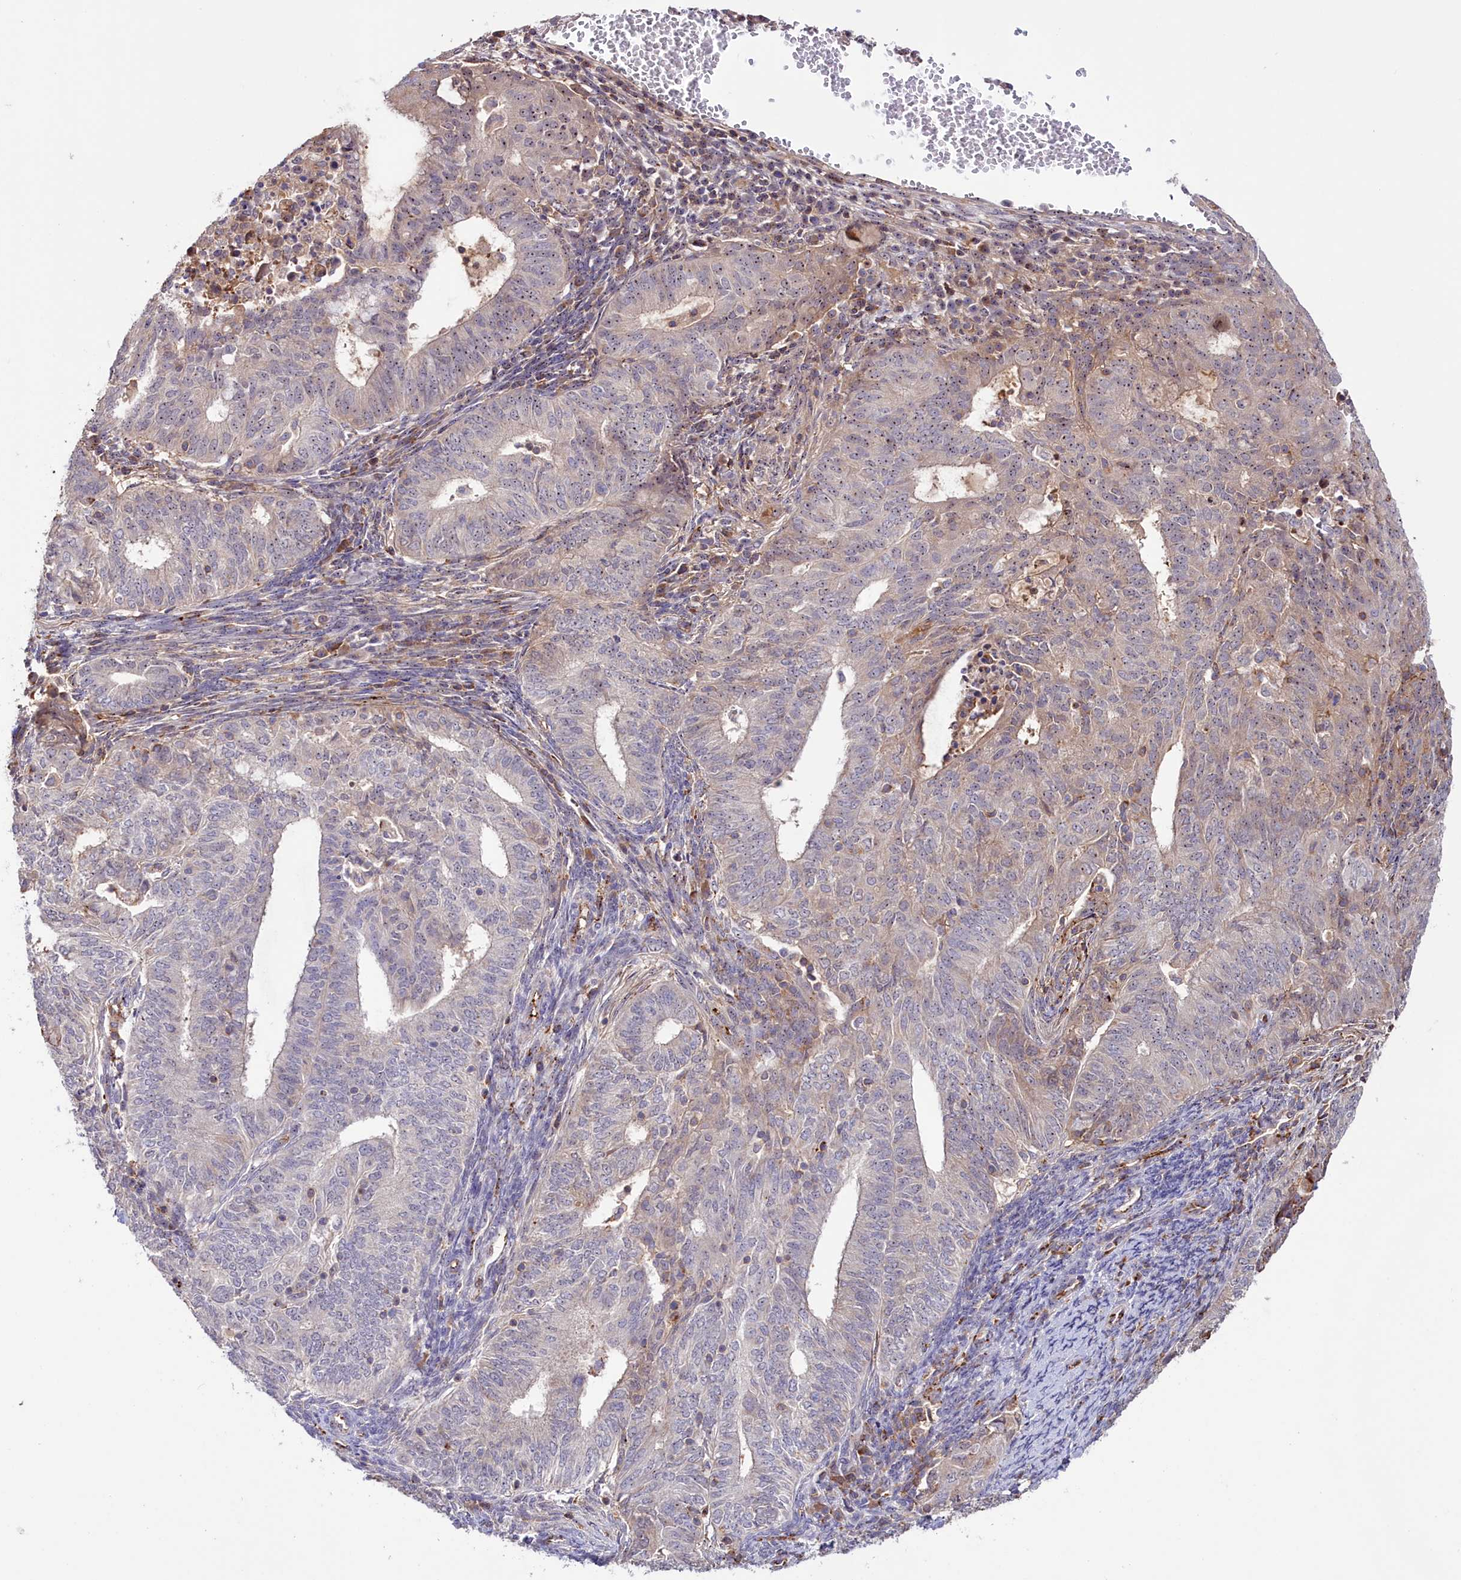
{"staining": {"intensity": "weak", "quantity": "<25%", "location": "nuclear"}, "tissue": "endometrial cancer", "cell_type": "Tumor cells", "image_type": "cancer", "snomed": [{"axis": "morphology", "description": "Adenocarcinoma, NOS"}, {"axis": "topography", "description": "Endometrium"}], "caption": "DAB (3,3'-diaminobenzidine) immunohistochemical staining of adenocarcinoma (endometrial) demonstrates no significant staining in tumor cells.", "gene": "NEURL4", "patient": {"sex": "female", "age": 62}}